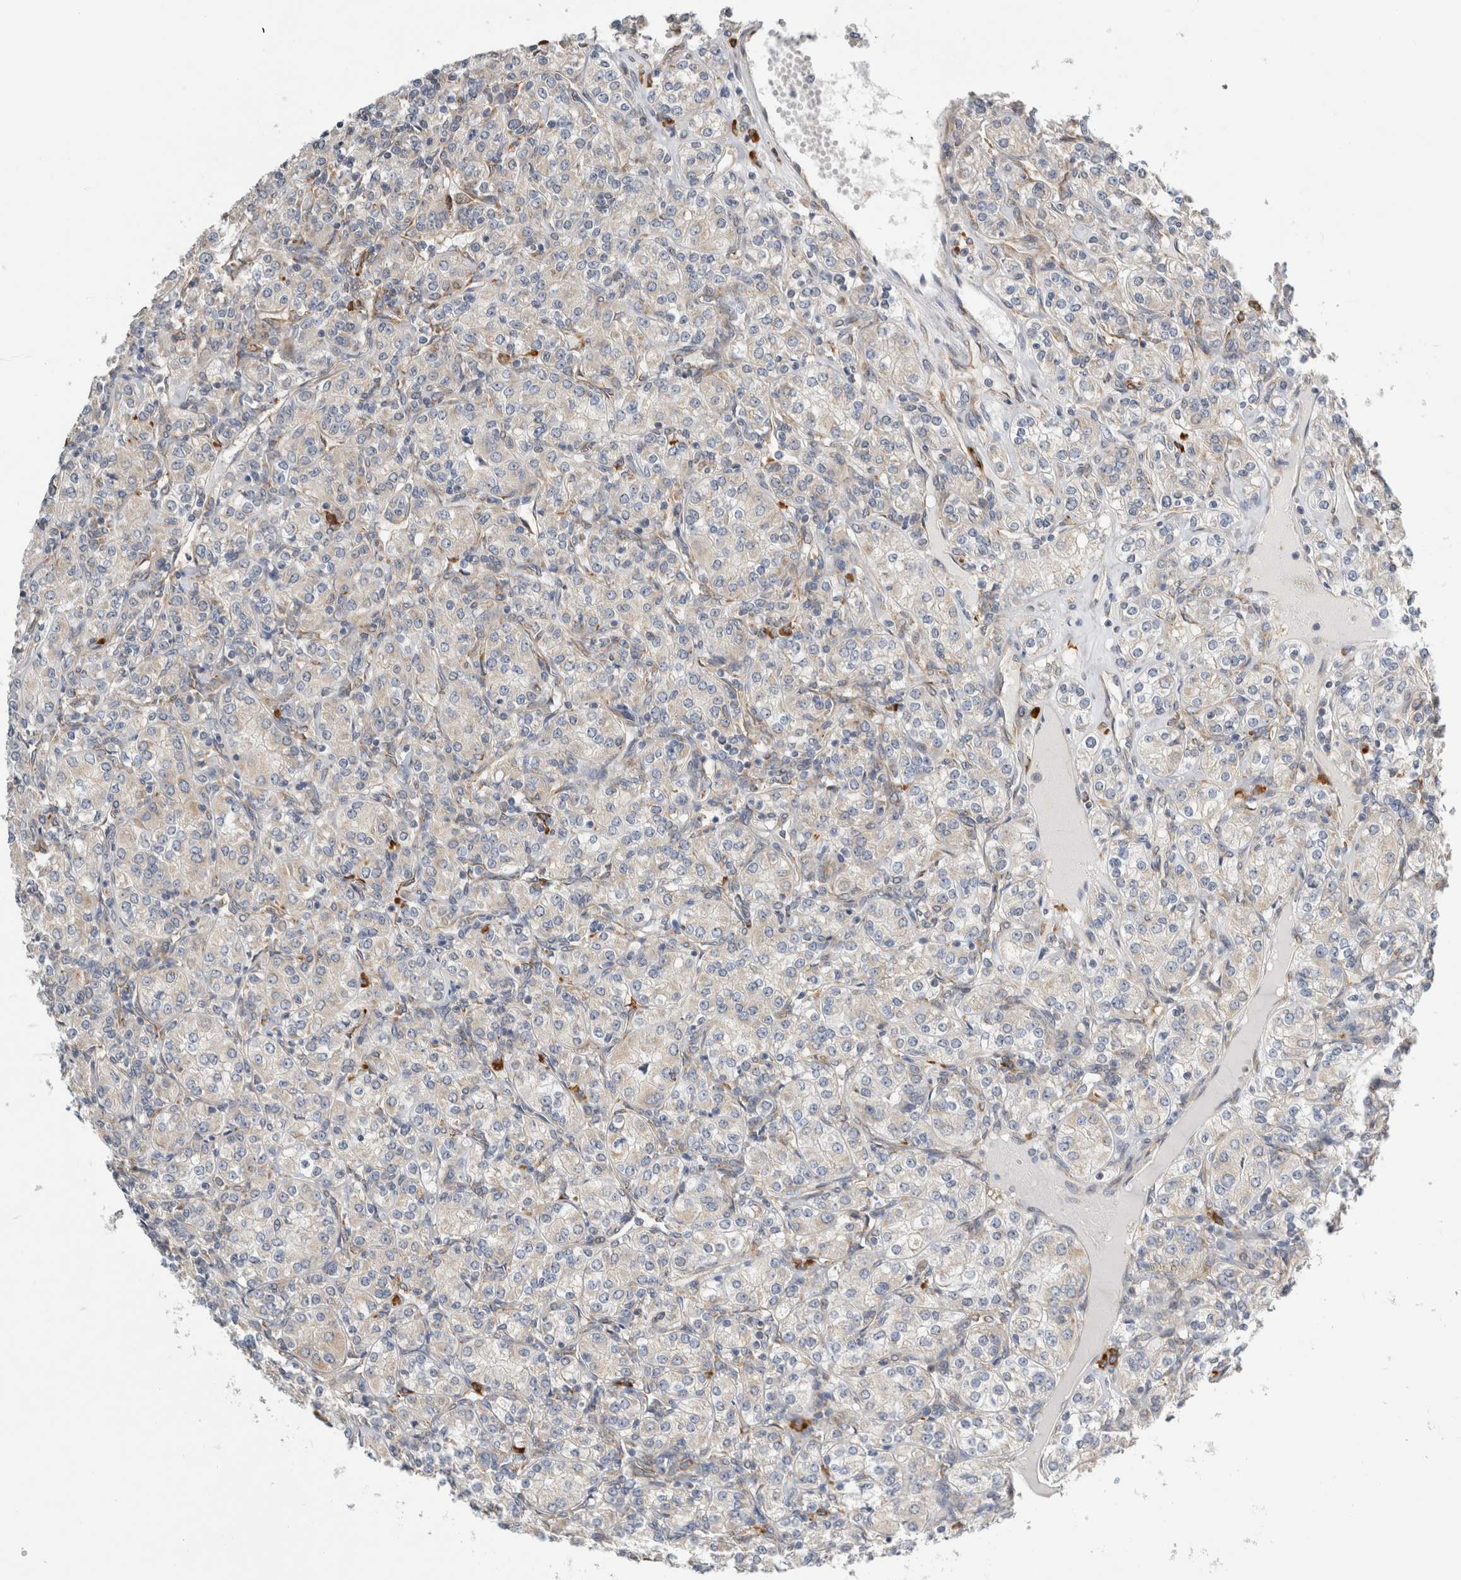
{"staining": {"intensity": "negative", "quantity": "none", "location": "none"}, "tissue": "renal cancer", "cell_type": "Tumor cells", "image_type": "cancer", "snomed": [{"axis": "morphology", "description": "Adenocarcinoma, NOS"}, {"axis": "topography", "description": "Kidney"}], "caption": "The micrograph shows no significant expression in tumor cells of renal adenocarcinoma.", "gene": "RPN2", "patient": {"sex": "male", "age": 77}}